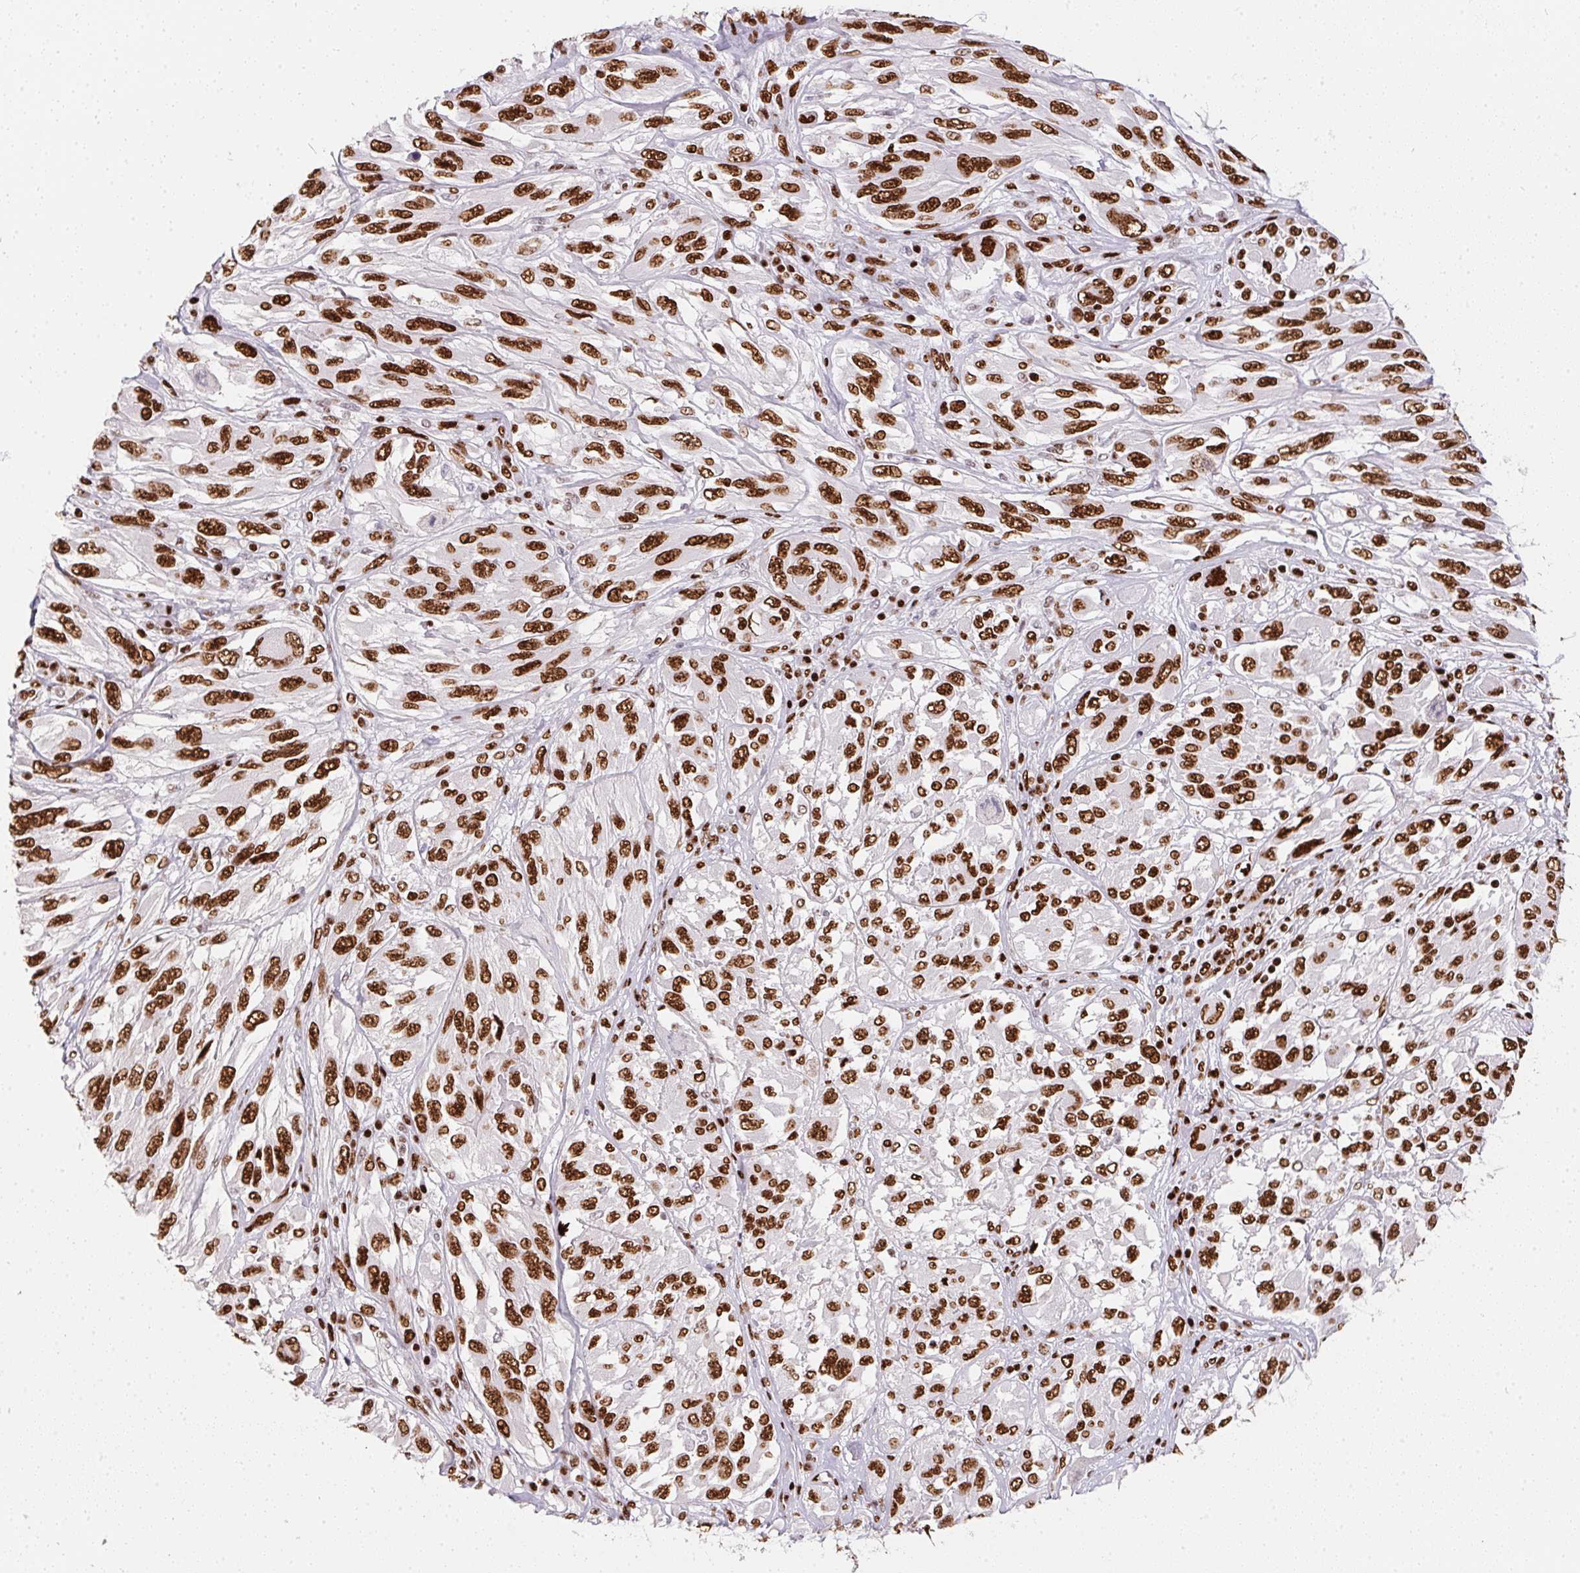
{"staining": {"intensity": "strong", "quantity": ">75%", "location": "nuclear"}, "tissue": "melanoma", "cell_type": "Tumor cells", "image_type": "cancer", "snomed": [{"axis": "morphology", "description": "Malignant melanoma, NOS"}, {"axis": "topography", "description": "Skin"}], "caption": "High-power microscopy captured an immunohistochemistry (IHC) histopathology image of melanoma, revealing strong nuclear expression in about >75% of tumor cells.", "gene": "PAGE3", "patient": {"sex": "female", "age": 91}}